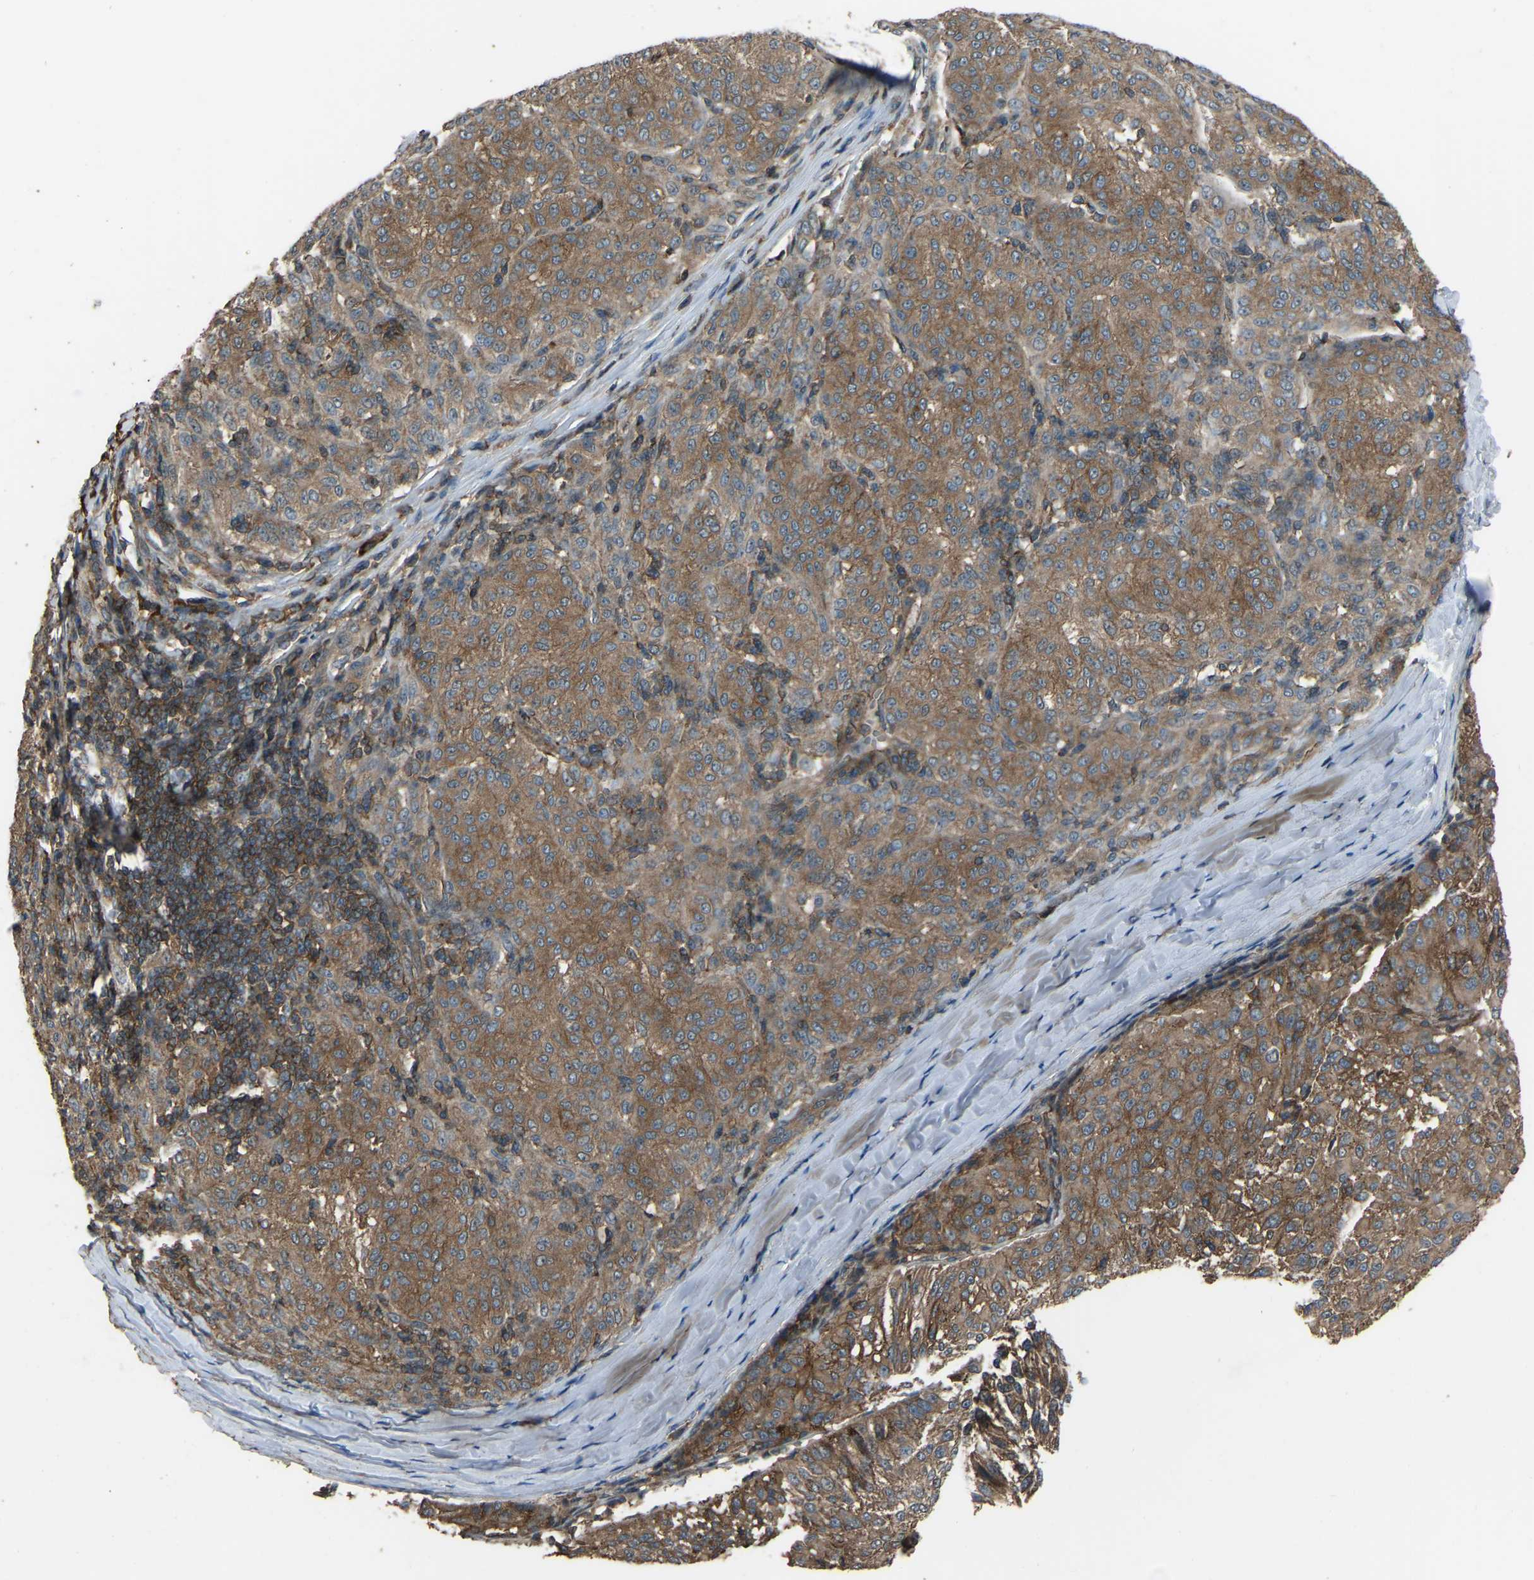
{"staining": {"intensity": "moderate", "quantity": ">75%", "location": "cytoplasmic/membranous"}, "tissue": "melanoma", "cell_type": "Tumor cells", "image_type": "cancer", "snomed": [{"axis": "morphology", "description": "Malignant melanoma, NOS"}, {"axis": "topography", "description": "Skin"}], "caption": "Tumor cells display moderate cytoplasmic/membranous expression in about >75% of cells in melanoma.", "gene": "SLC4A2", "patient": {"sex": "female", "age": 72}}